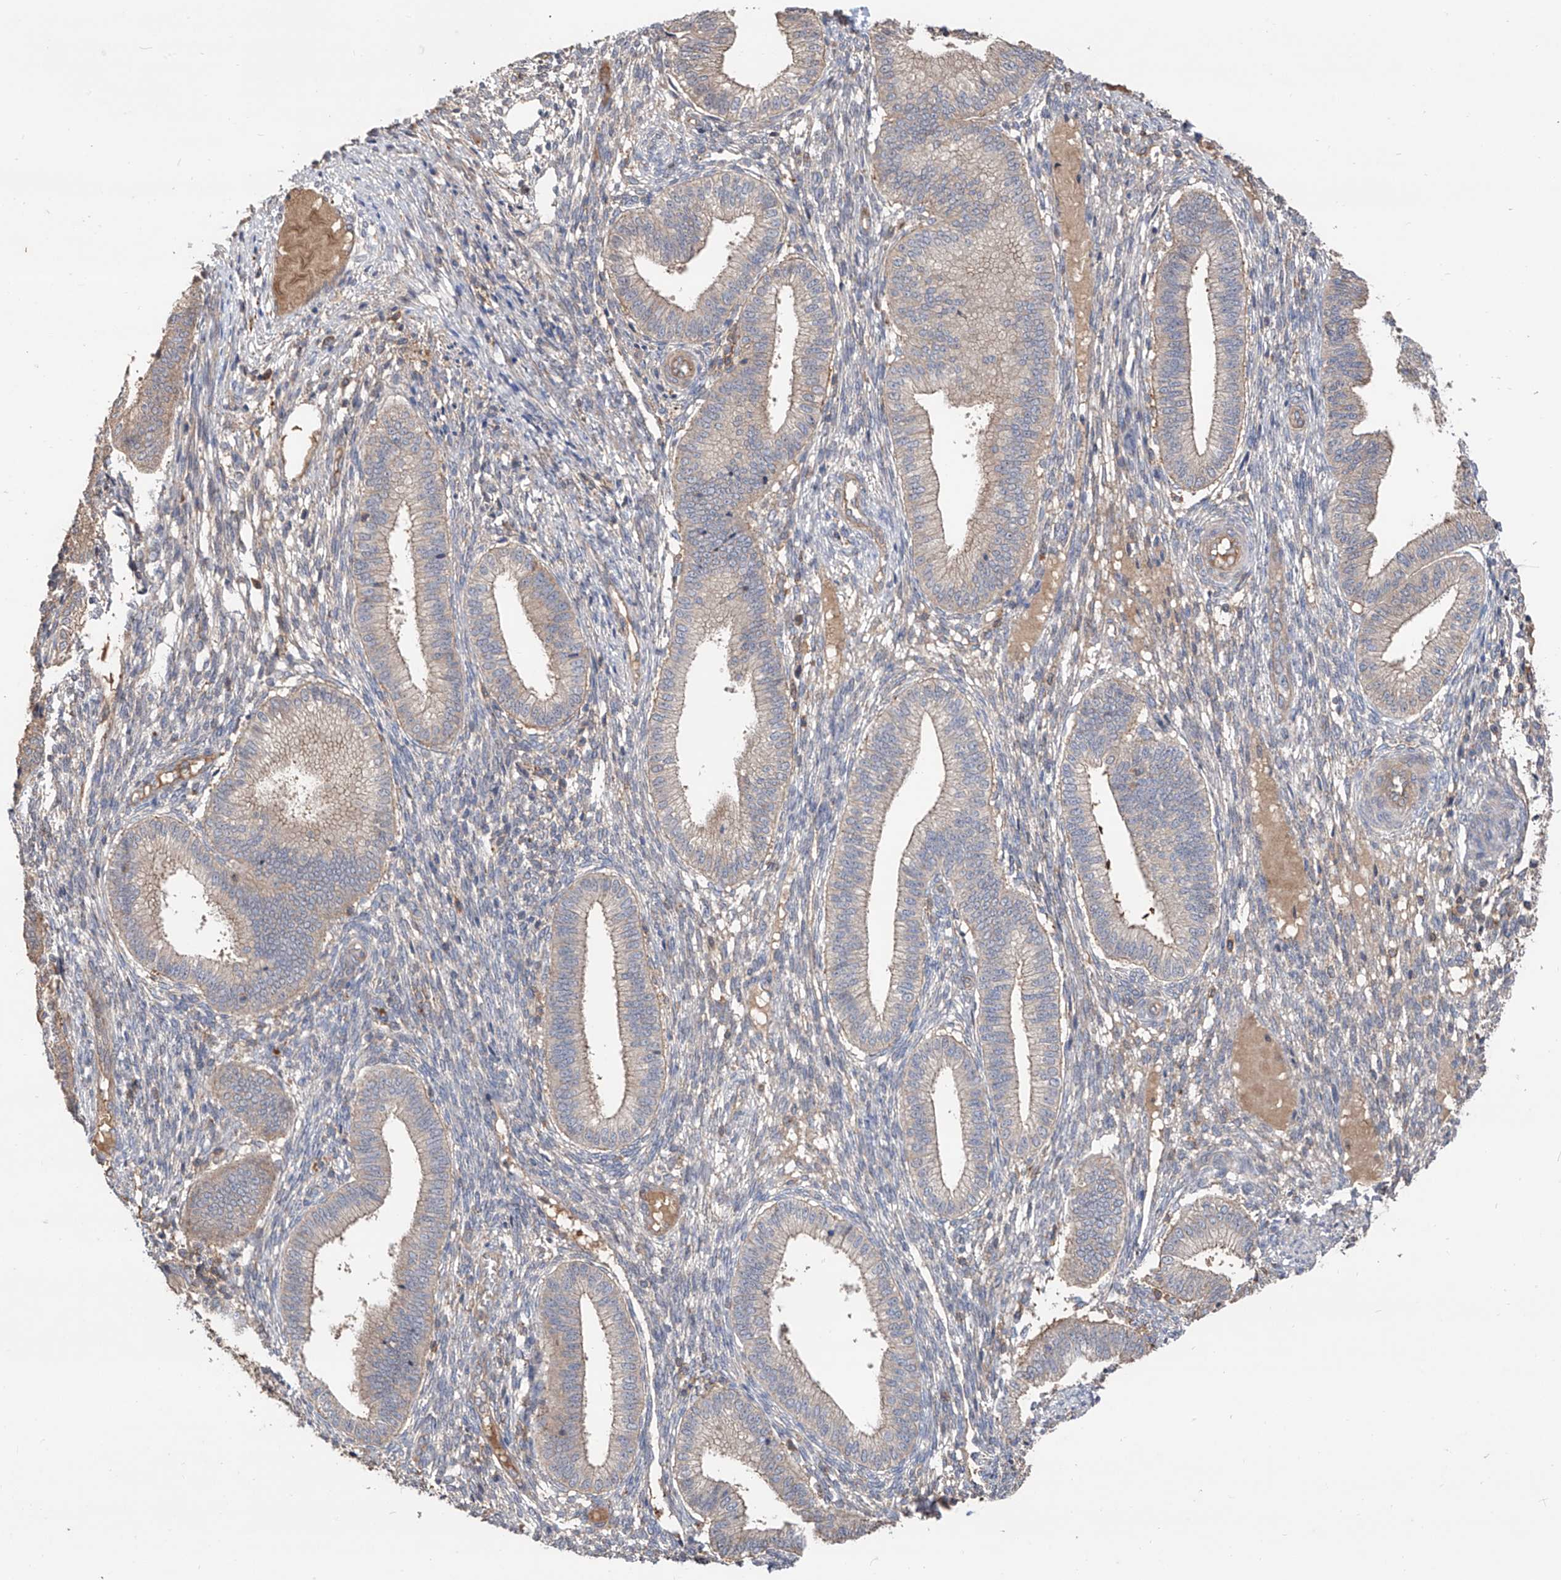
{"staining": {"intensity": "weak", "quantity": "<25%", "location": "cytoplasmic/membranous"}, "tissue": "endometrium", "cell_type": "Cells in endometrial stroma", "image_type": "normal", "snomed": [{"axis": "morphology", "description": "Normal tissue, NOS"}, {"axis": "topography", "description": "Endometrium"}], "caption": "IHC image of unremarkable human endometrium stained for a protein (brown), which reveals no expression in cells in endometrial stroma.", "gene": "EDN1", "patient": {"sex": "female", "age": 39}}